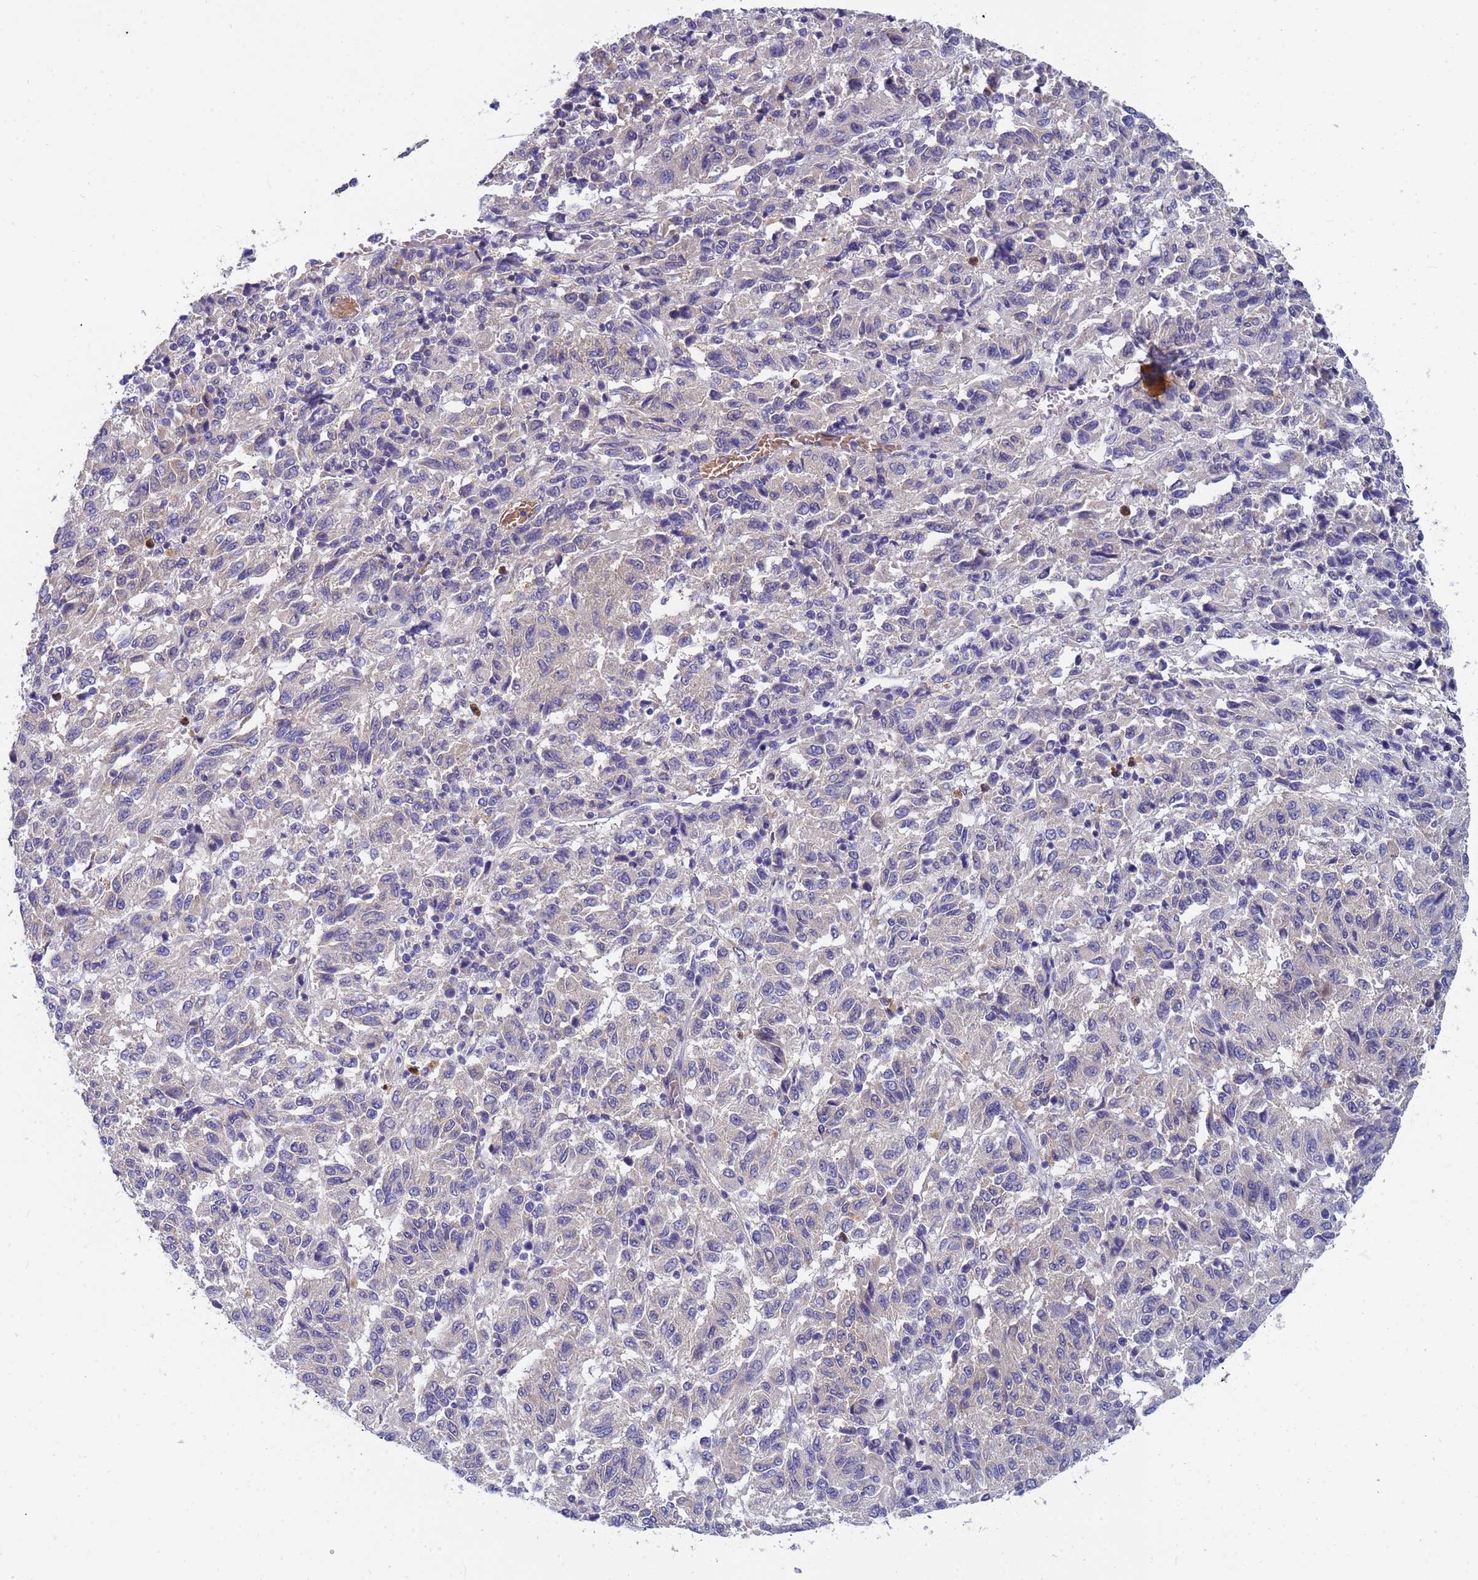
{"staining": {"intensity": "negative", "quantity": "none", "location": "none"}, "tissue": "melanoma", "cell_type": "Tumor cells", "image_type": "cancer", "snomed": [{"axis": "morphology", "description": "Malignant melanoma, Metastatic site"}, {"axis": "topography", "description": "Lung"}], "caption": "A histopathology image of human melanoma is negative for staining in tumor cells.", "gene": "TTLL11", "patient": {"sex": "male", "age": 64}}